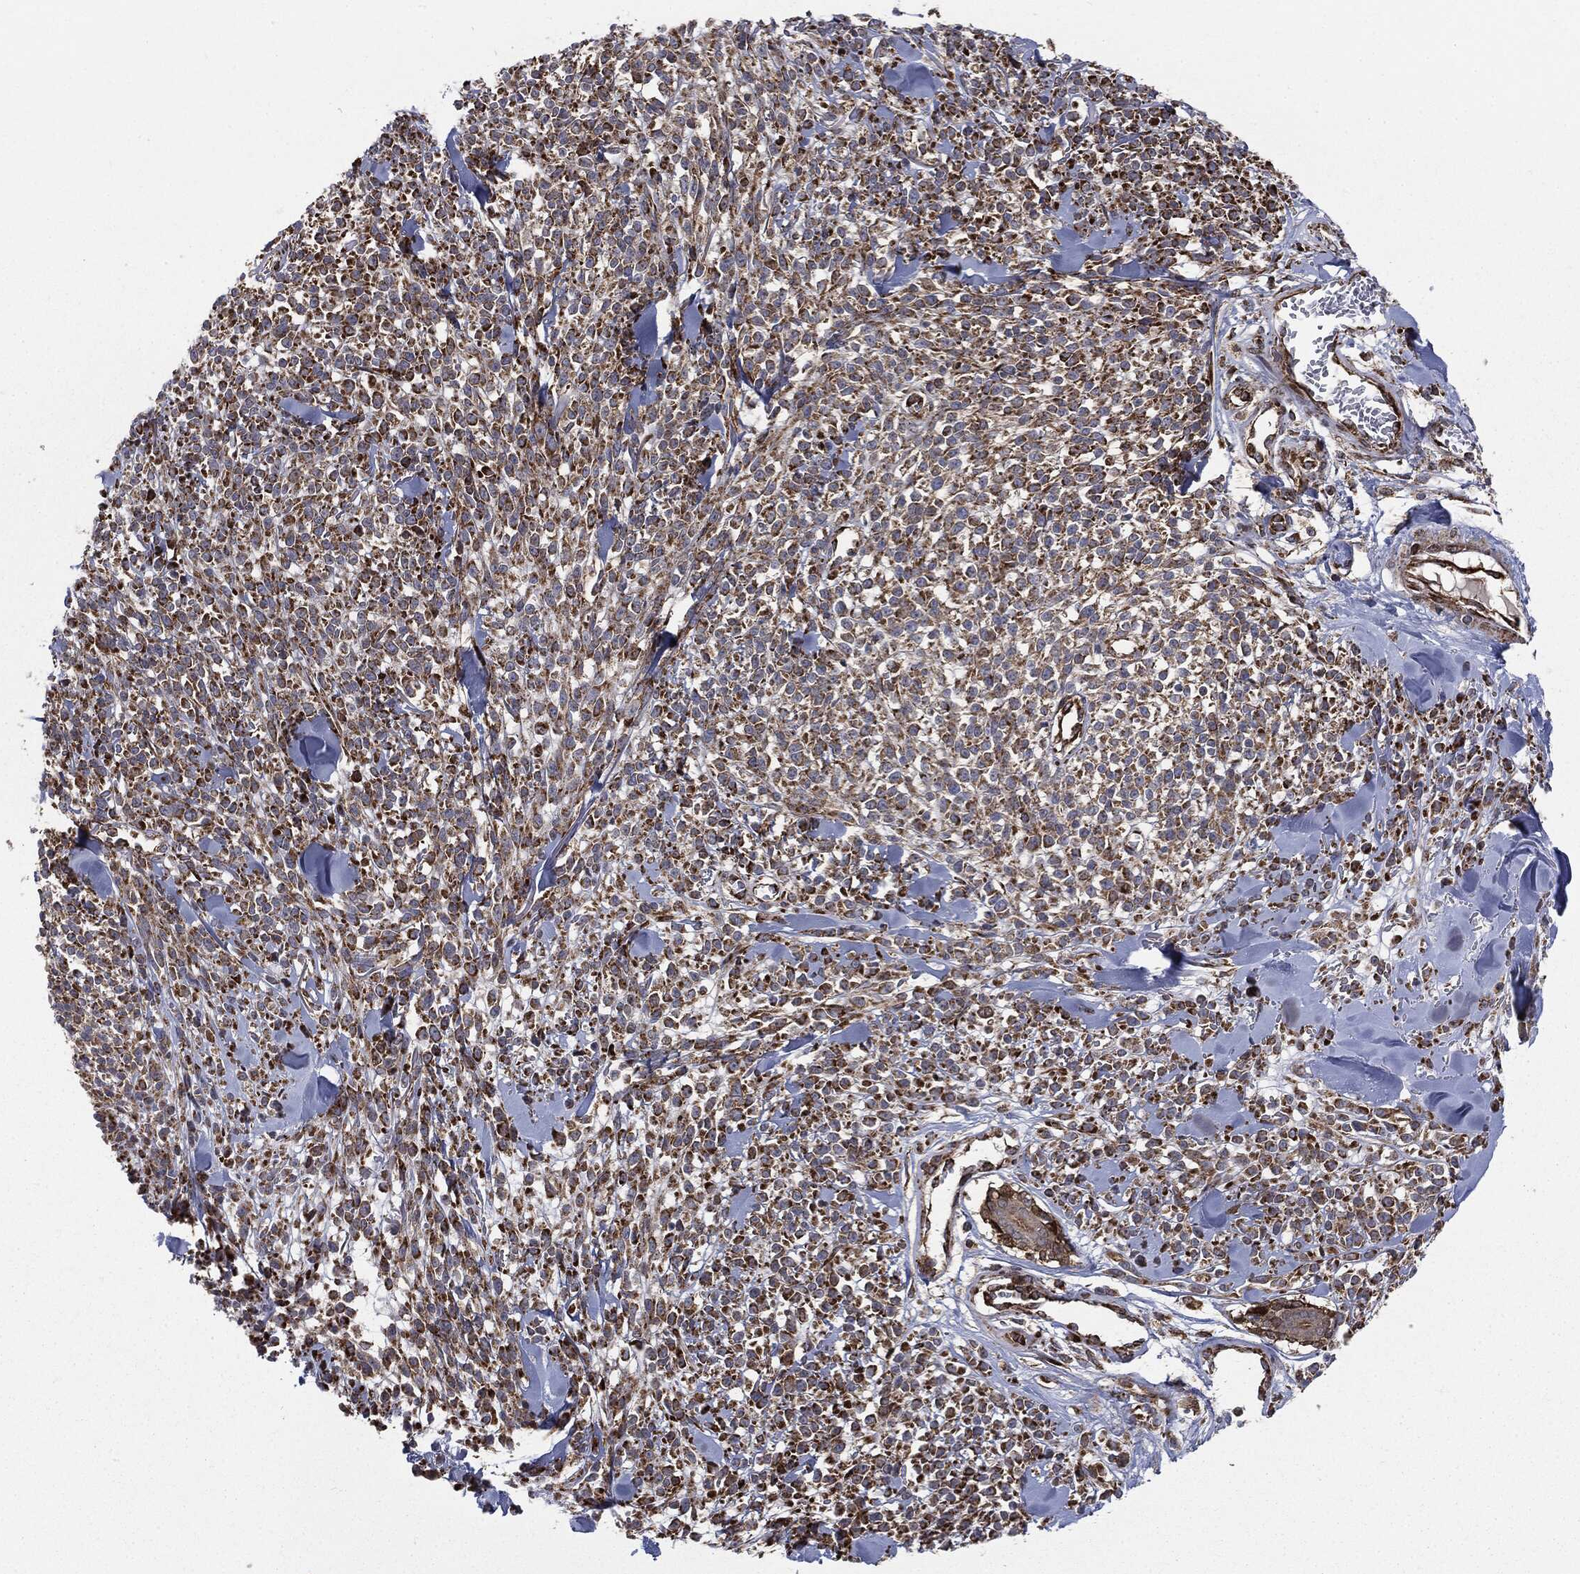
{"staining": {"intensity": "strong", "quantity": ">75%", "location": "cytoplasmic/membranous"}, "tissue": "melanoma", "cell_type": "Tumor cells", "image_type": "cancer", "snomed": [{"axis": "morphology", "description": "Malignant melanoma, NOS"}, {"axis": "topography", "description": "Skin"}, {"axis": "topography", "description": "Skin of trunk"}], "caption": "Immunohistochemical staining of melanoma shows strong cytoplasmic/membranous protein expression in approximately >75% of tumor cells. (IHC, brightfield microscopy, high magnification).", "gene": "CYLD", "patient": {"sex": "male", "age": 74}}